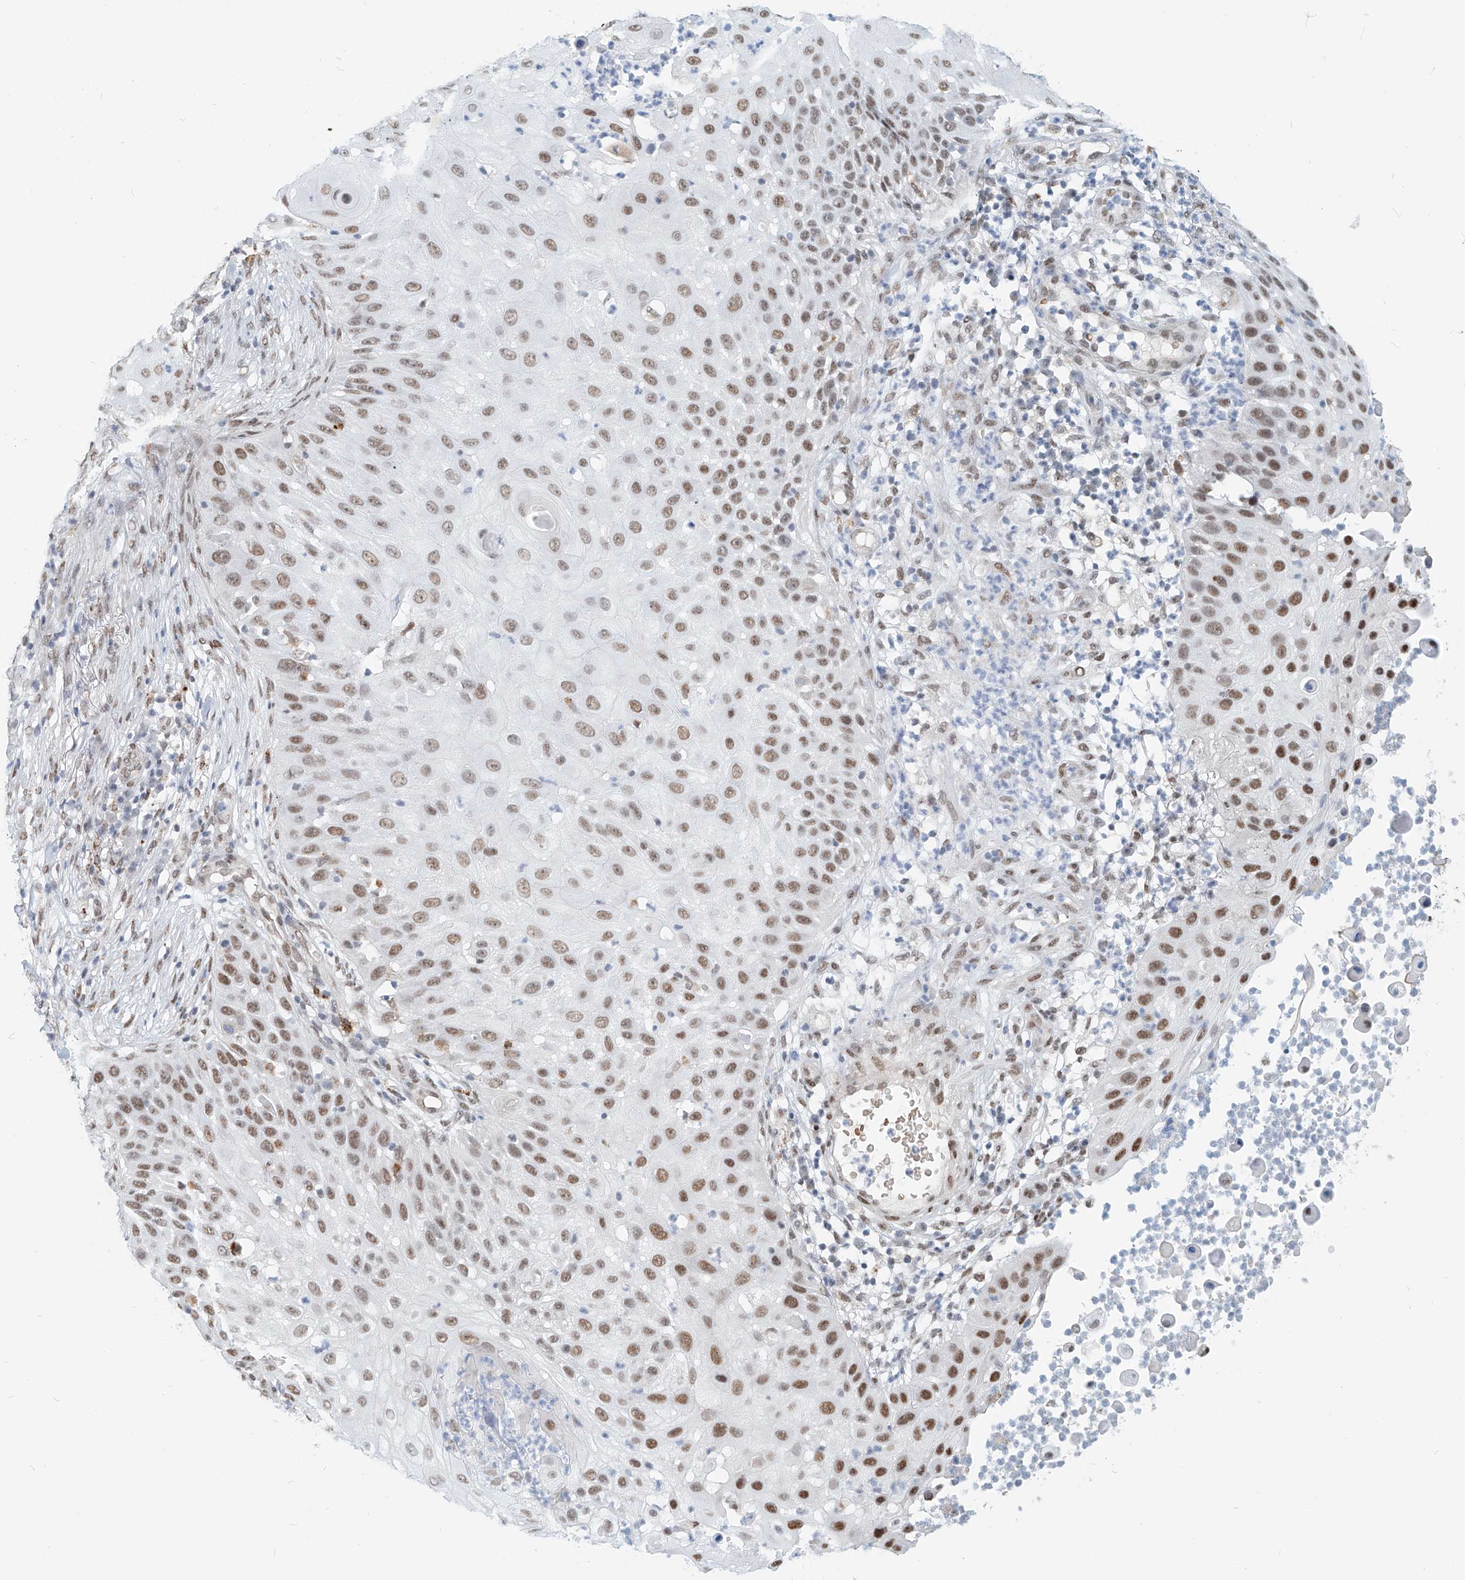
{"staining": {"intensity": "moderate", "quantity": ">75%", "location": "nuclear"}, "tissue": "skin cancer", "cell_type": "Tumor cells", "image_type": "cancer", "snomed": [{"axis": "morphology", "description": "Squamous cell carcinoma, NOS"}, {"axis": "topography", "description": "Skin"}], "caption": "This is a photomicrograph of immunohistochemistry staining of skin squamous cell carcinoma, which shows moderate positivity in the nuclear of tumor cells.", "gene": "SASH1", "patient": {"sex": "female", "age": 44}}